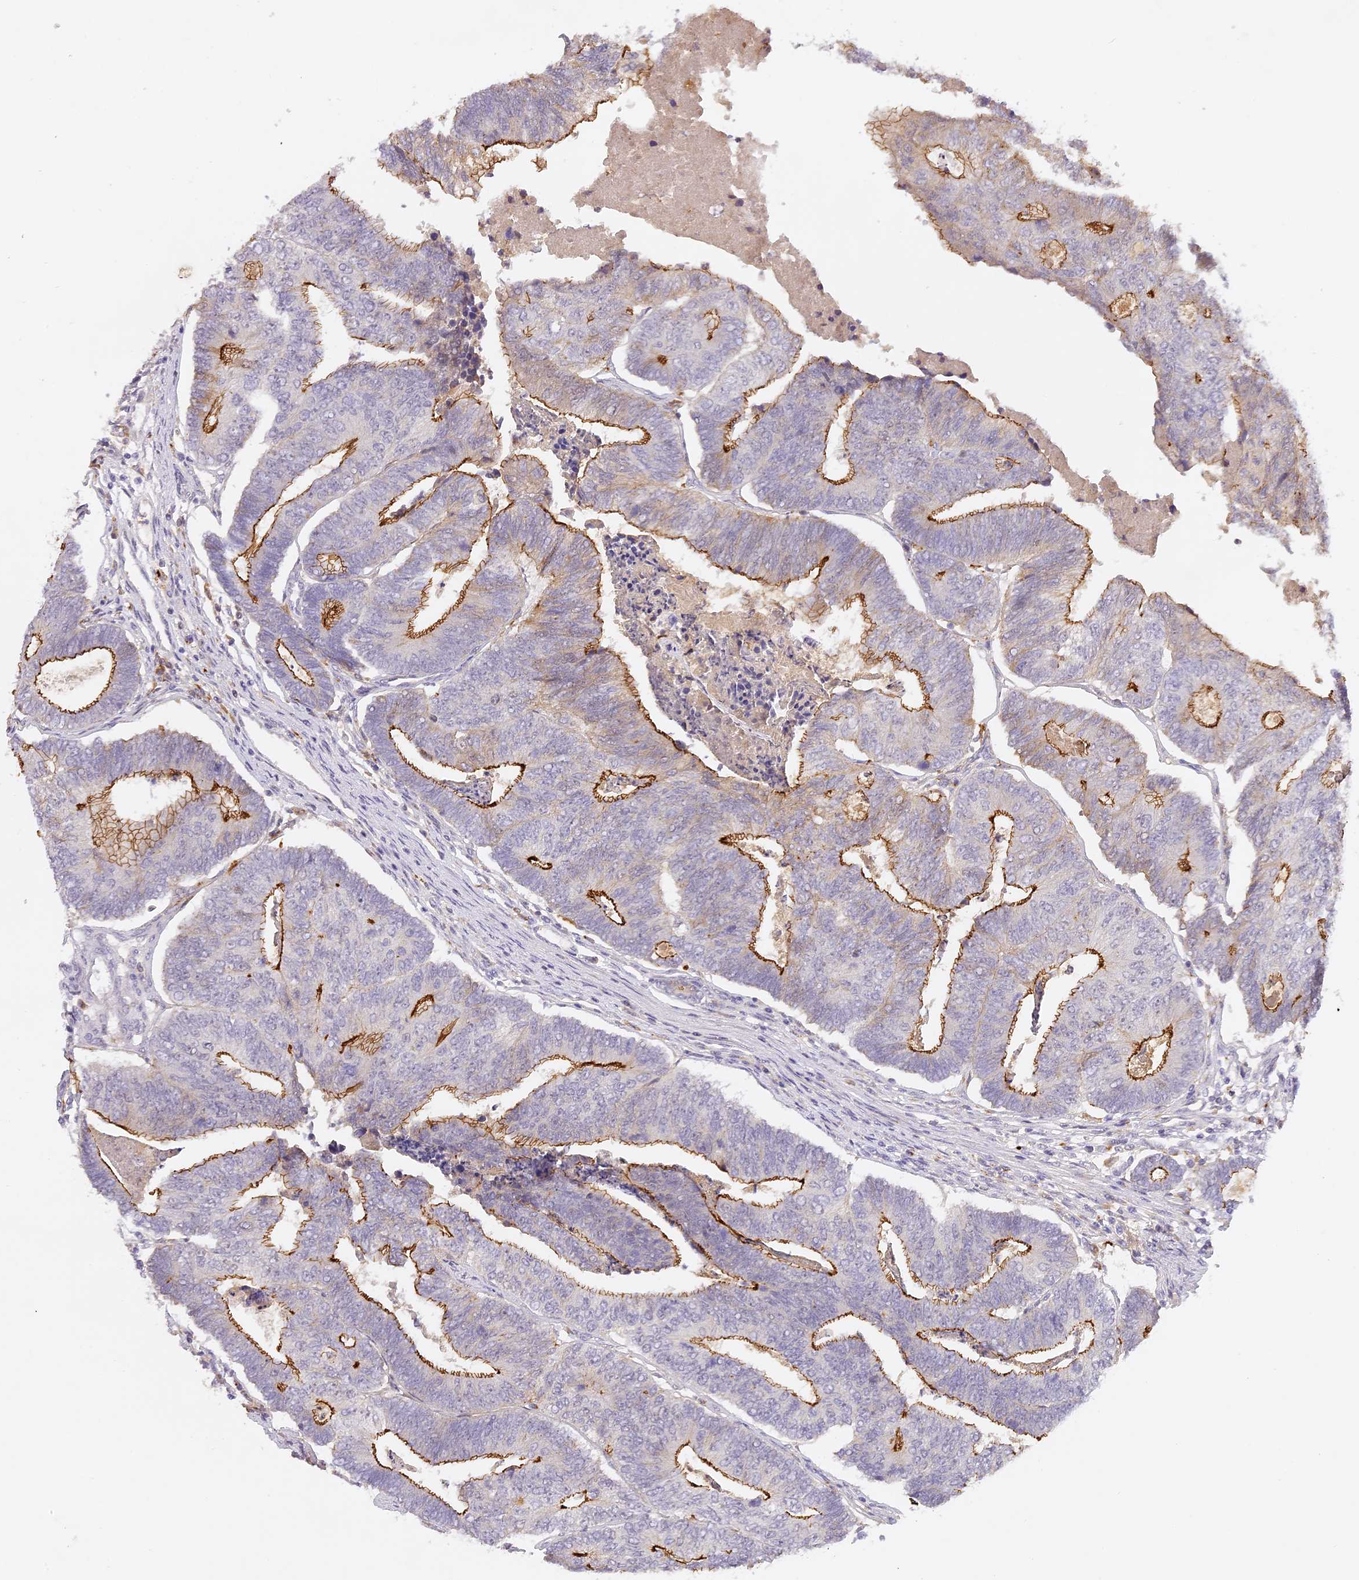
{"staining": {"intensity": "strong", "quantity": "25%-75%", "location": "cytoplasmic/membranous"}, "tissue": "colorectal cancer", "cell_type": "Tumor cells", "image_type": "cancer", "snomed": [{"axis": "morphology", "description": "Adenocarcinoma, NOS"}, {"axis": "topography", "description": "Colon"}], "caption": "Colorectal cancer stained with immunohistochemistry reveals strong cytoplasmic/membranous positivity in approximately 25%-75% of tumor cells.", "gene": "ELL3", "patient": {"sex": "female", "age": 67}}